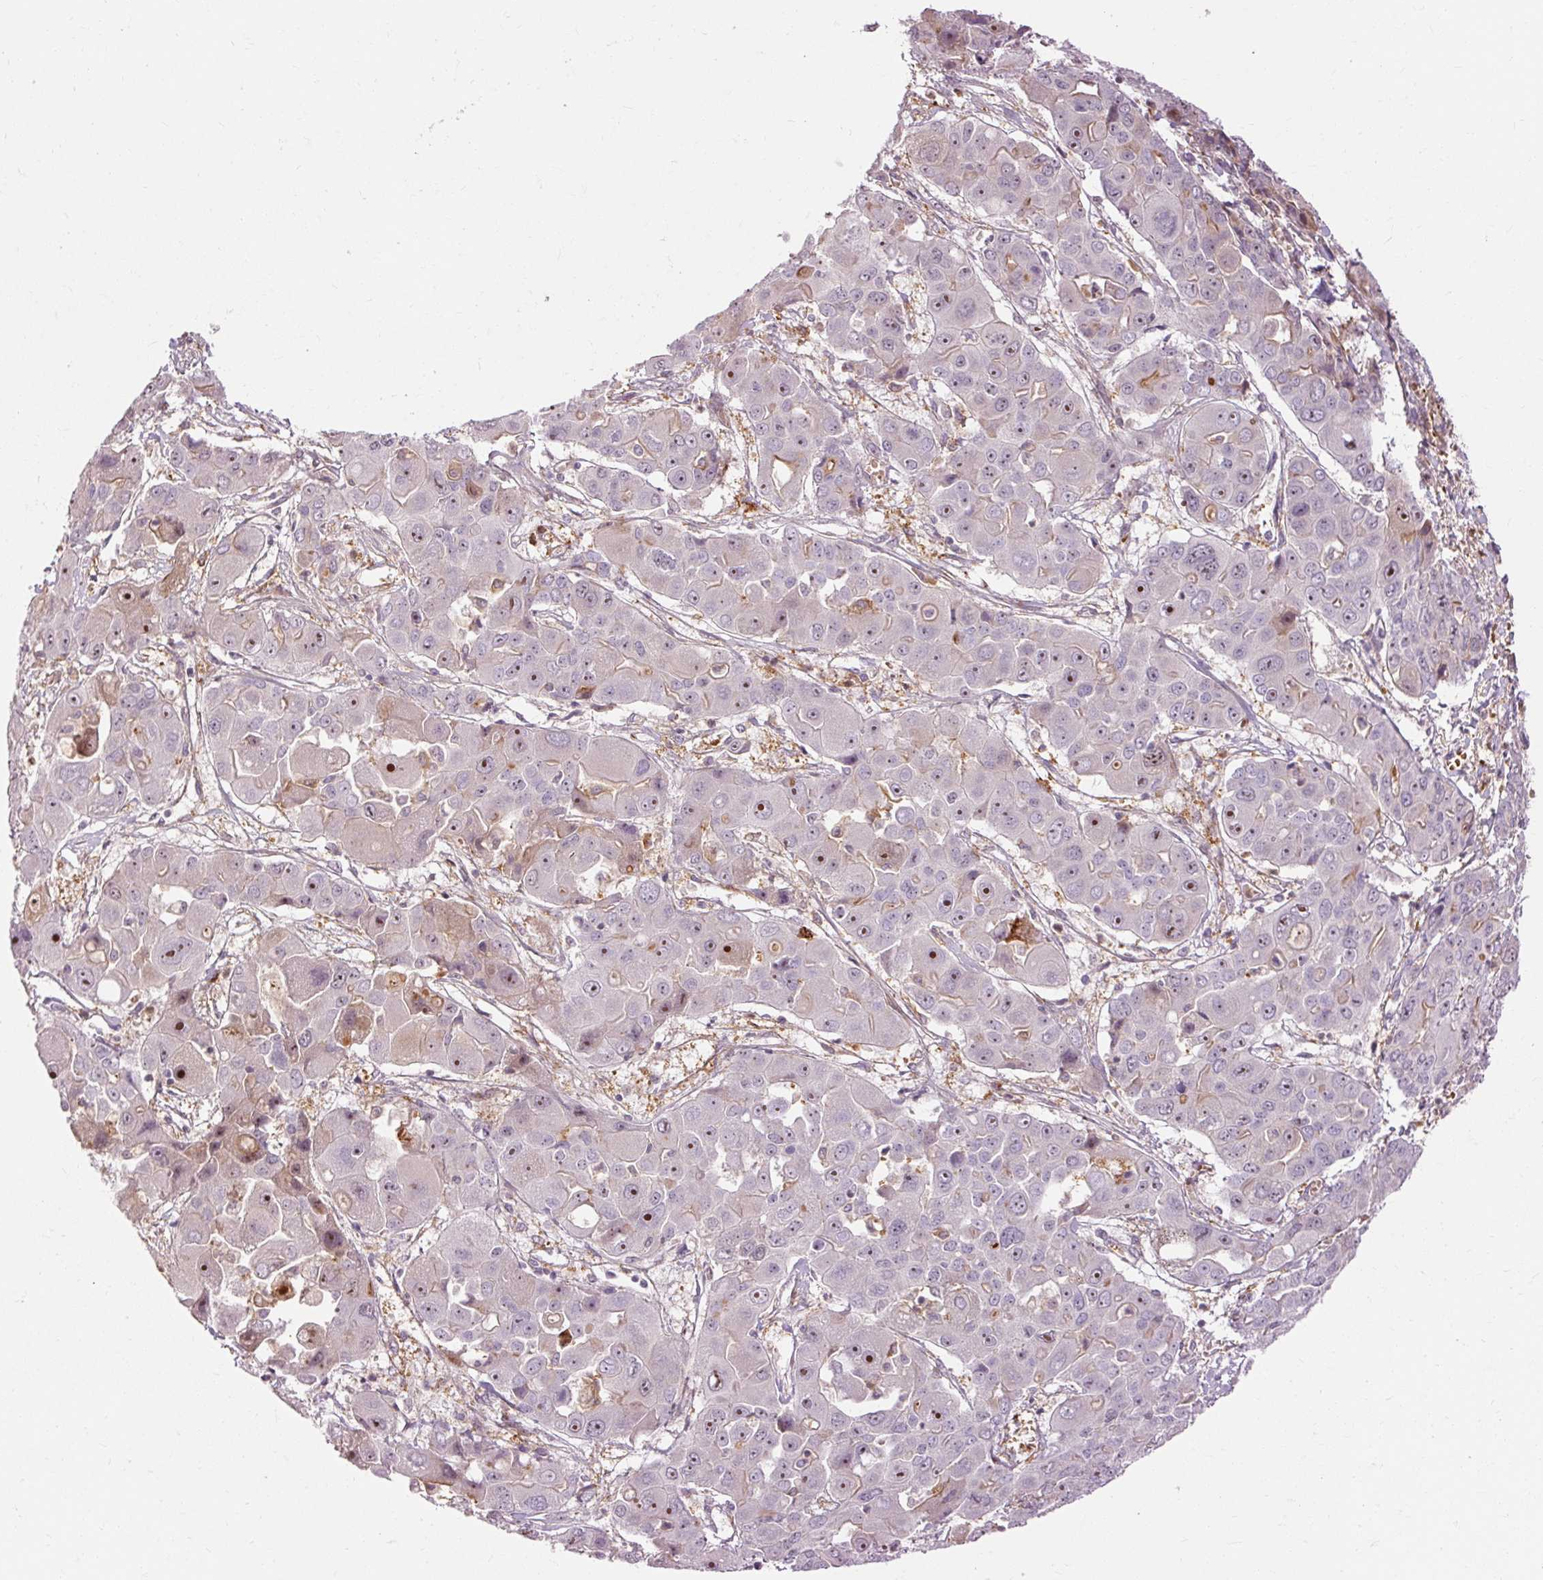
{"staining": {"intensity": "moderate", "quantity": "<25%", "location": "nuclear"}, "tissue": "liver cancer", "cell_type": "Tumor cells", "image_type": "cancer", "snomed": [{"axis": "morphology", "description": "Cholangiocarcinoma"}, {"axis": "topography", "description": "Liver"}], "caption": "There is low levels of moderate nuclear expression in tumor cells of liver cancer (cholangiocarcinoma), as demonstrated by immunohistochemical staining (brown color).", "gene": "CEBPZ", "patient": {"sex": "male", "age": 67}}